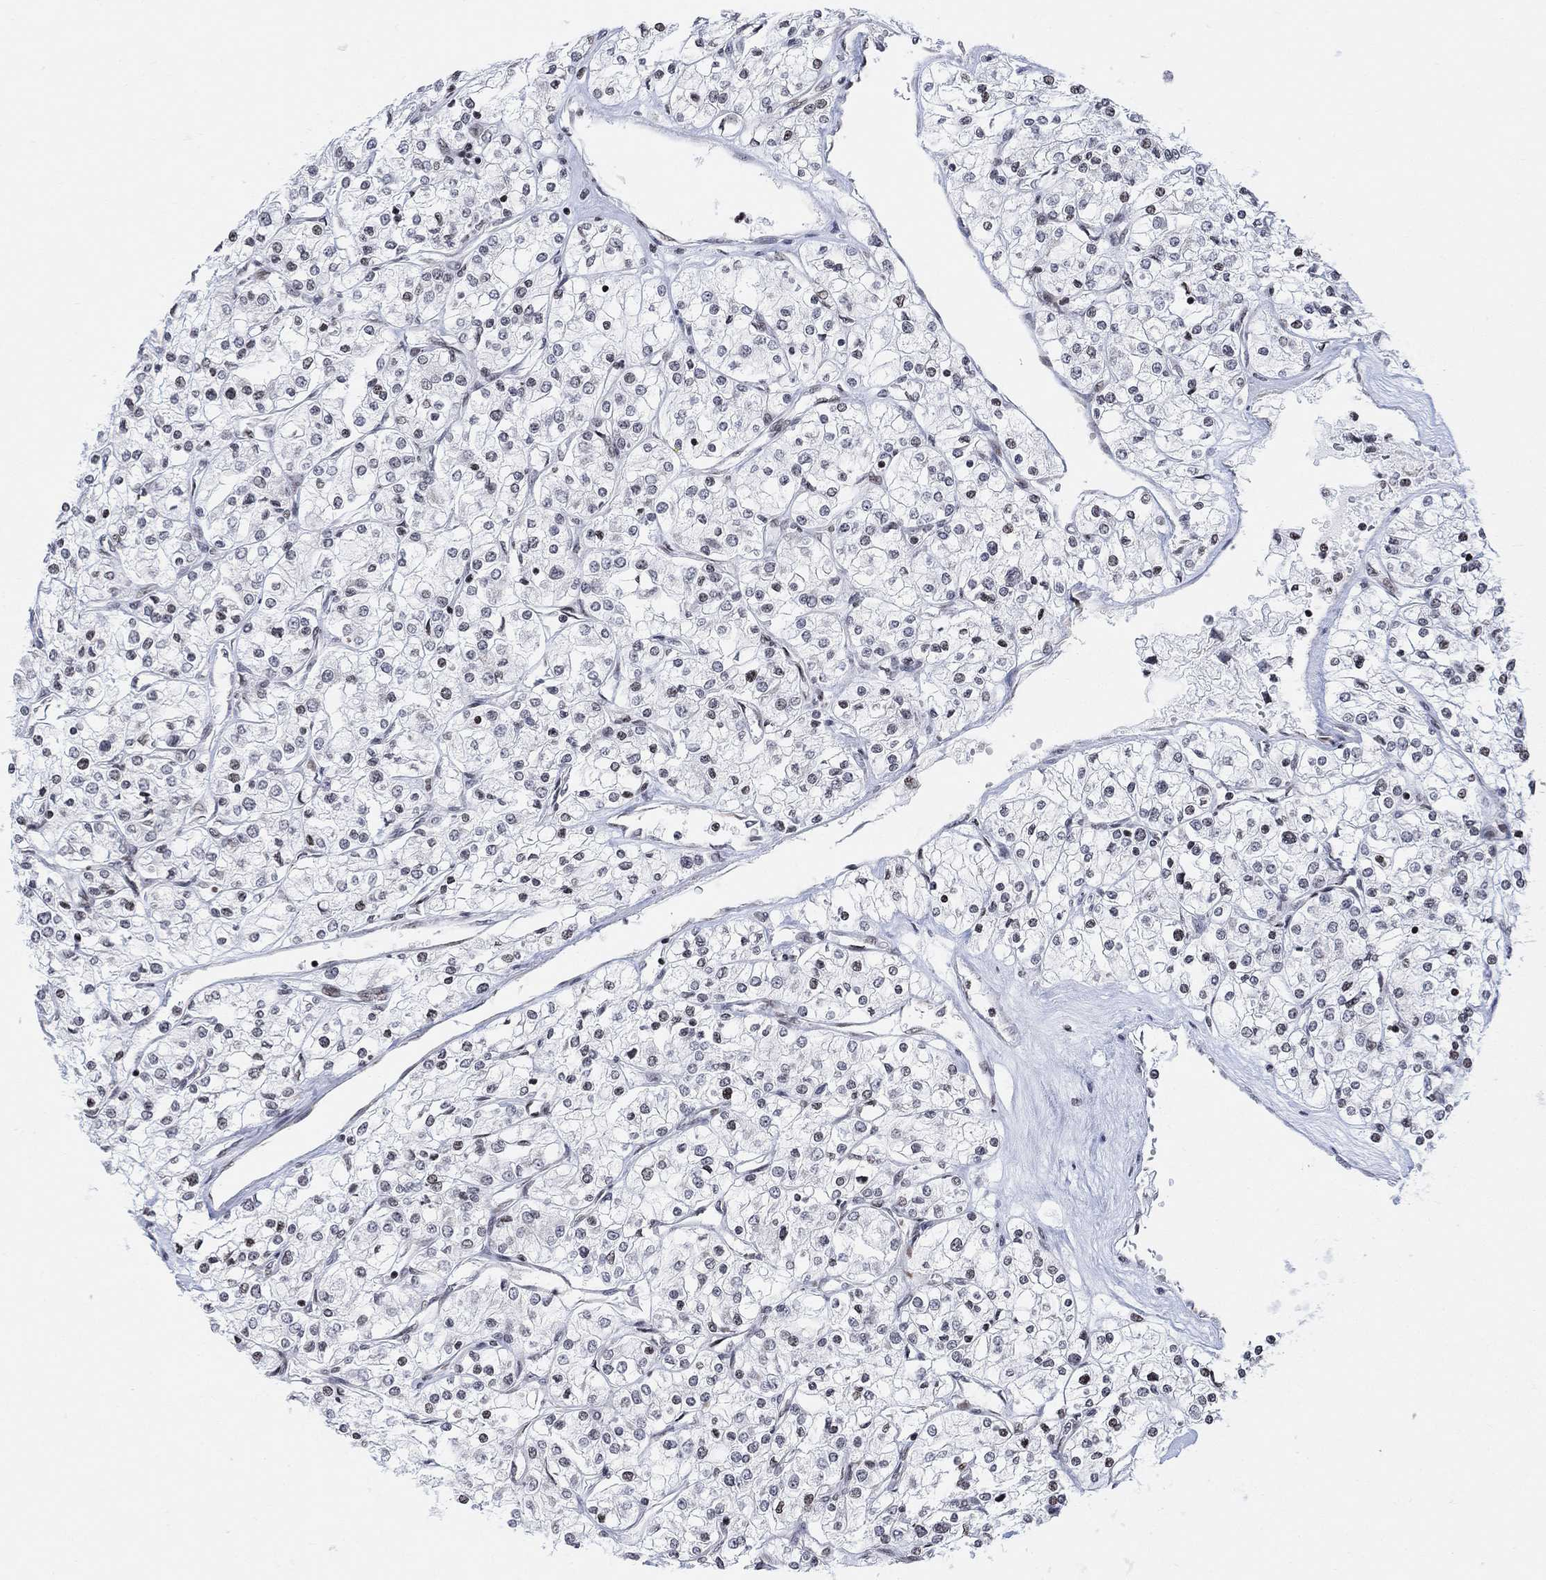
{"staining": {"intensity": "negative", "quantity": "none", "location": "none"}, "tissue": "renal cancer", "cell_type": "Tumor cells", "image_type": "cancer", "snomed": [{"axis": "morphology", "description": "Adenocarcinoma, NOS"}, {"axis": "topography", "description": "Kidney"}], "caption": "This image is of renal cancer stained with IHC to label a protein in brown with the nuclei are counter-stained blue. There is no staining in tumor cells. (Immunohistochemistry (ihc), brightfield microscopy, high magnification).", "gene": "ABHD14A", "patient": {"sex": "male", "age": 80}}